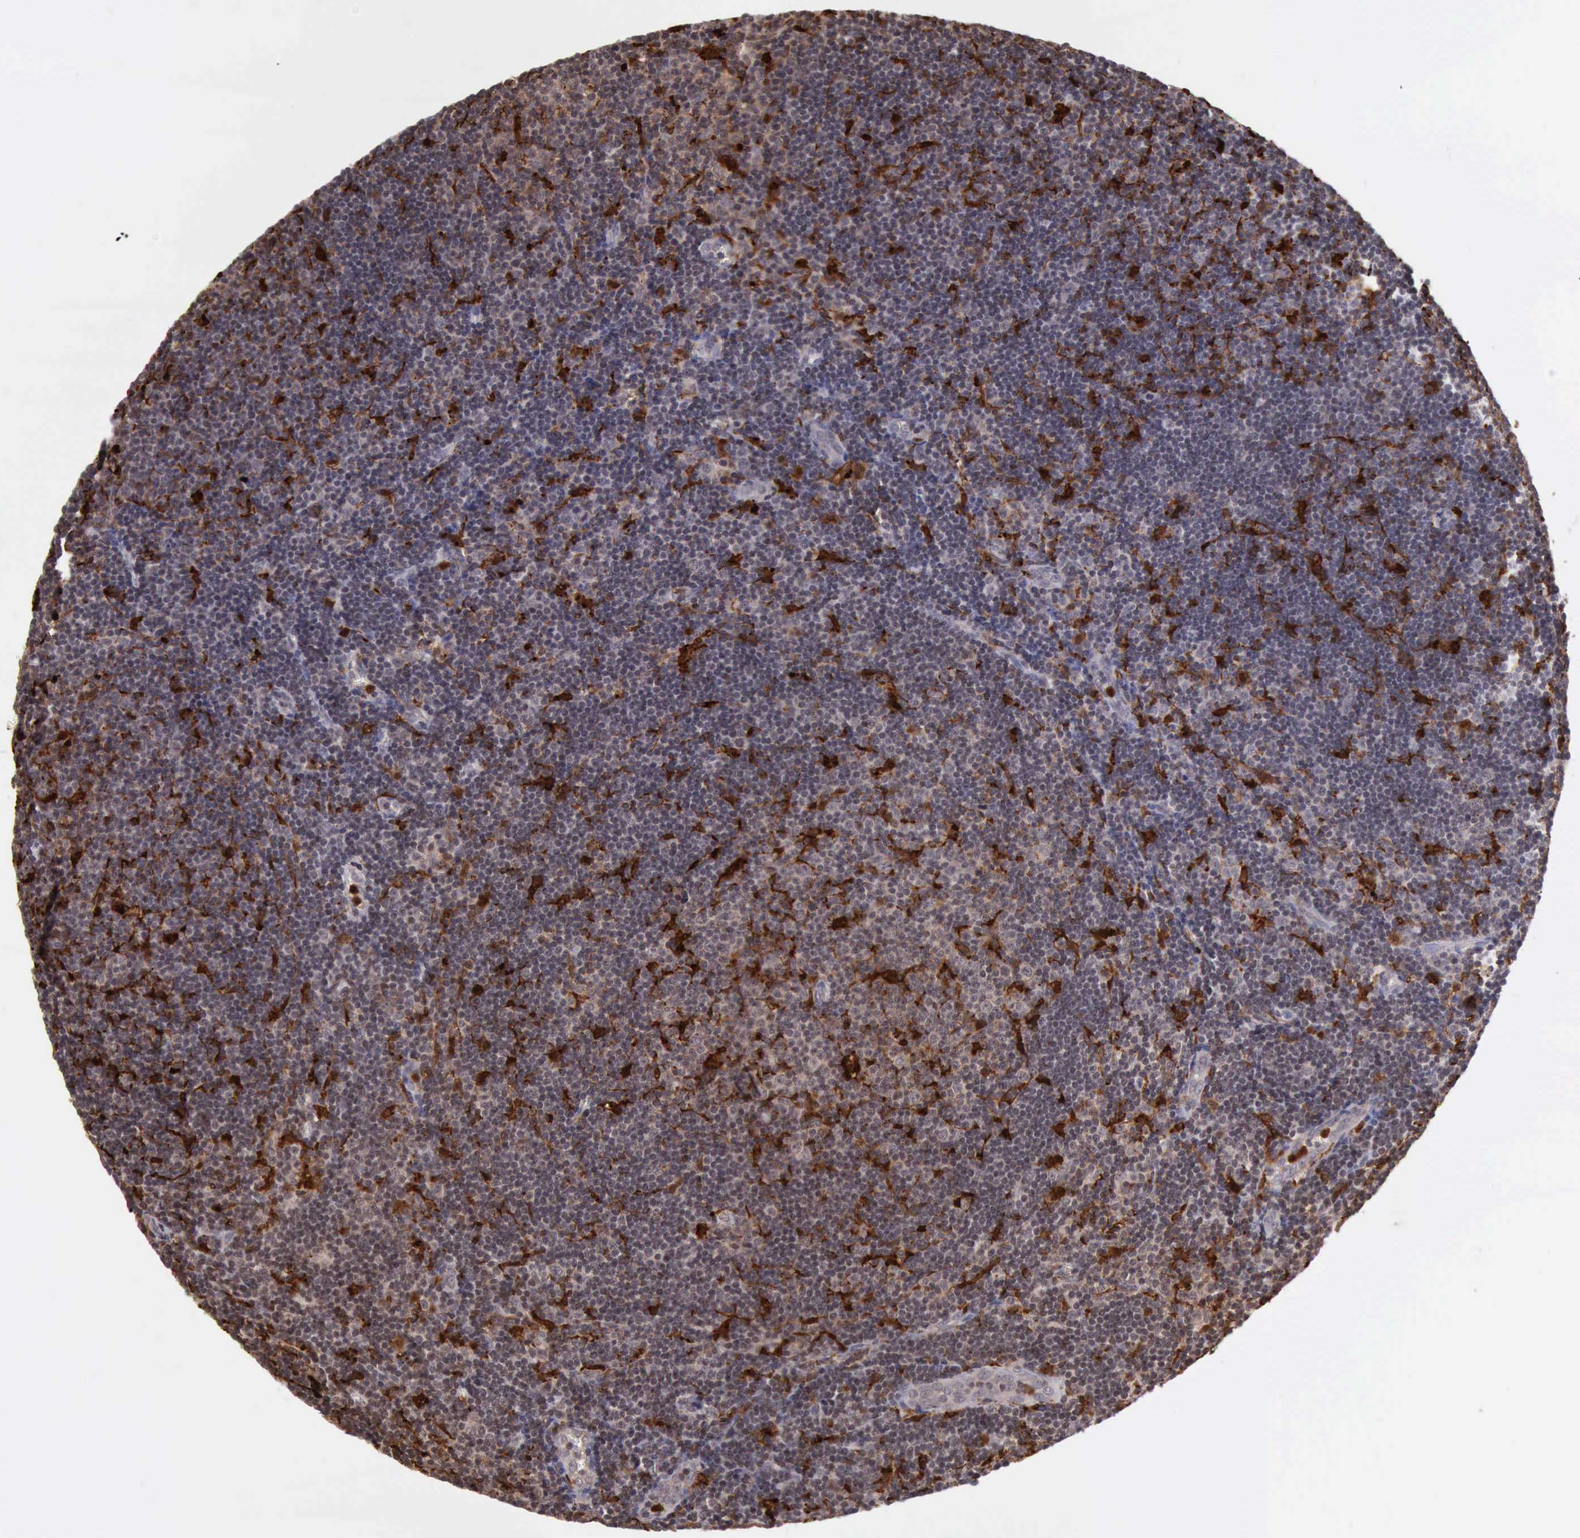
{"staining": {"intensity": "moderate", "quantity": "25%-75%", "location": "cytoplasmic/membranous,nuclear"}, "tissue": "lymphoma", "cell_type": "Tumor cells", "image_type": "cancer", "snomed": [{"axis": "morphology", "description": "Malignant lymphoma, non-Hodgkin's type, Low grade"}, {"axis": "topography", "description": "Lymph node"}], "caption": "Immunohistochemistry (IHC) photomicrograph of neoplastic tissue: human low-grade malignant lymphoma, non-Hodgkin's type stained using IHC displays medium levels of moderate protein expression localized specifically in the cytoplasmic/membranous and nuclear of tumor cells, appearing as a cytoplasmic/membranous and nuclear brown color.", "gene": "CSTA", "patient": {"sex": "male", "age": 49}}